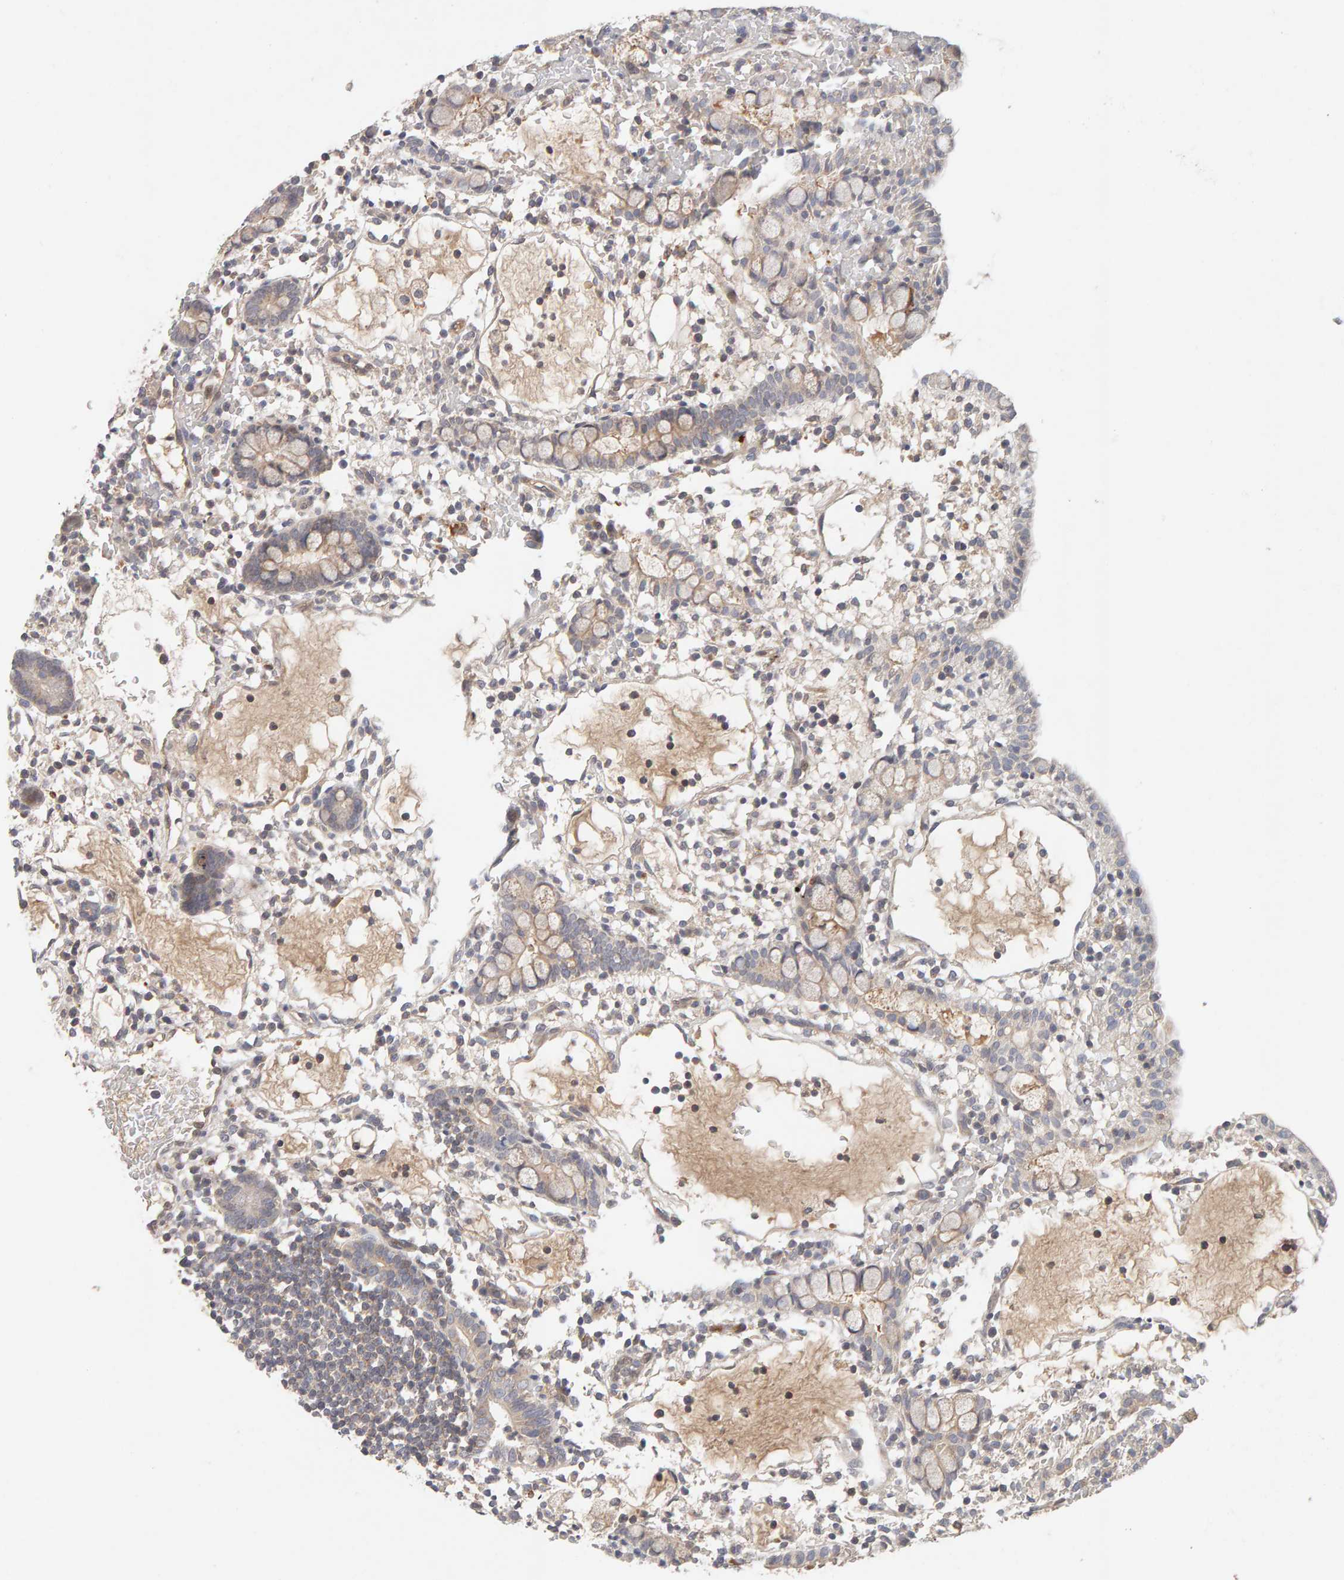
{"staining": {"intensity": "weak", "quantity": ">75%", "location": "cytoplasmic/membranous"}, "tissue": "small intestine", "cell_type": "Glandular cells", "image_type": "normal", "snomed": [{"axis": "morphology", "description": "Normal tissue, NOS"}, {"axis": "morphology", "description": "Developmental malformation"}, {"axis": "topography", "description": "Small intestine"}], "caption": "Glandular cells reveal low levels of weak cytoplasmic/membranous expression in approximately >75% of cells in normal small intestine.", "gene": "NUDCD1", "patient": {"sex": "male"}}